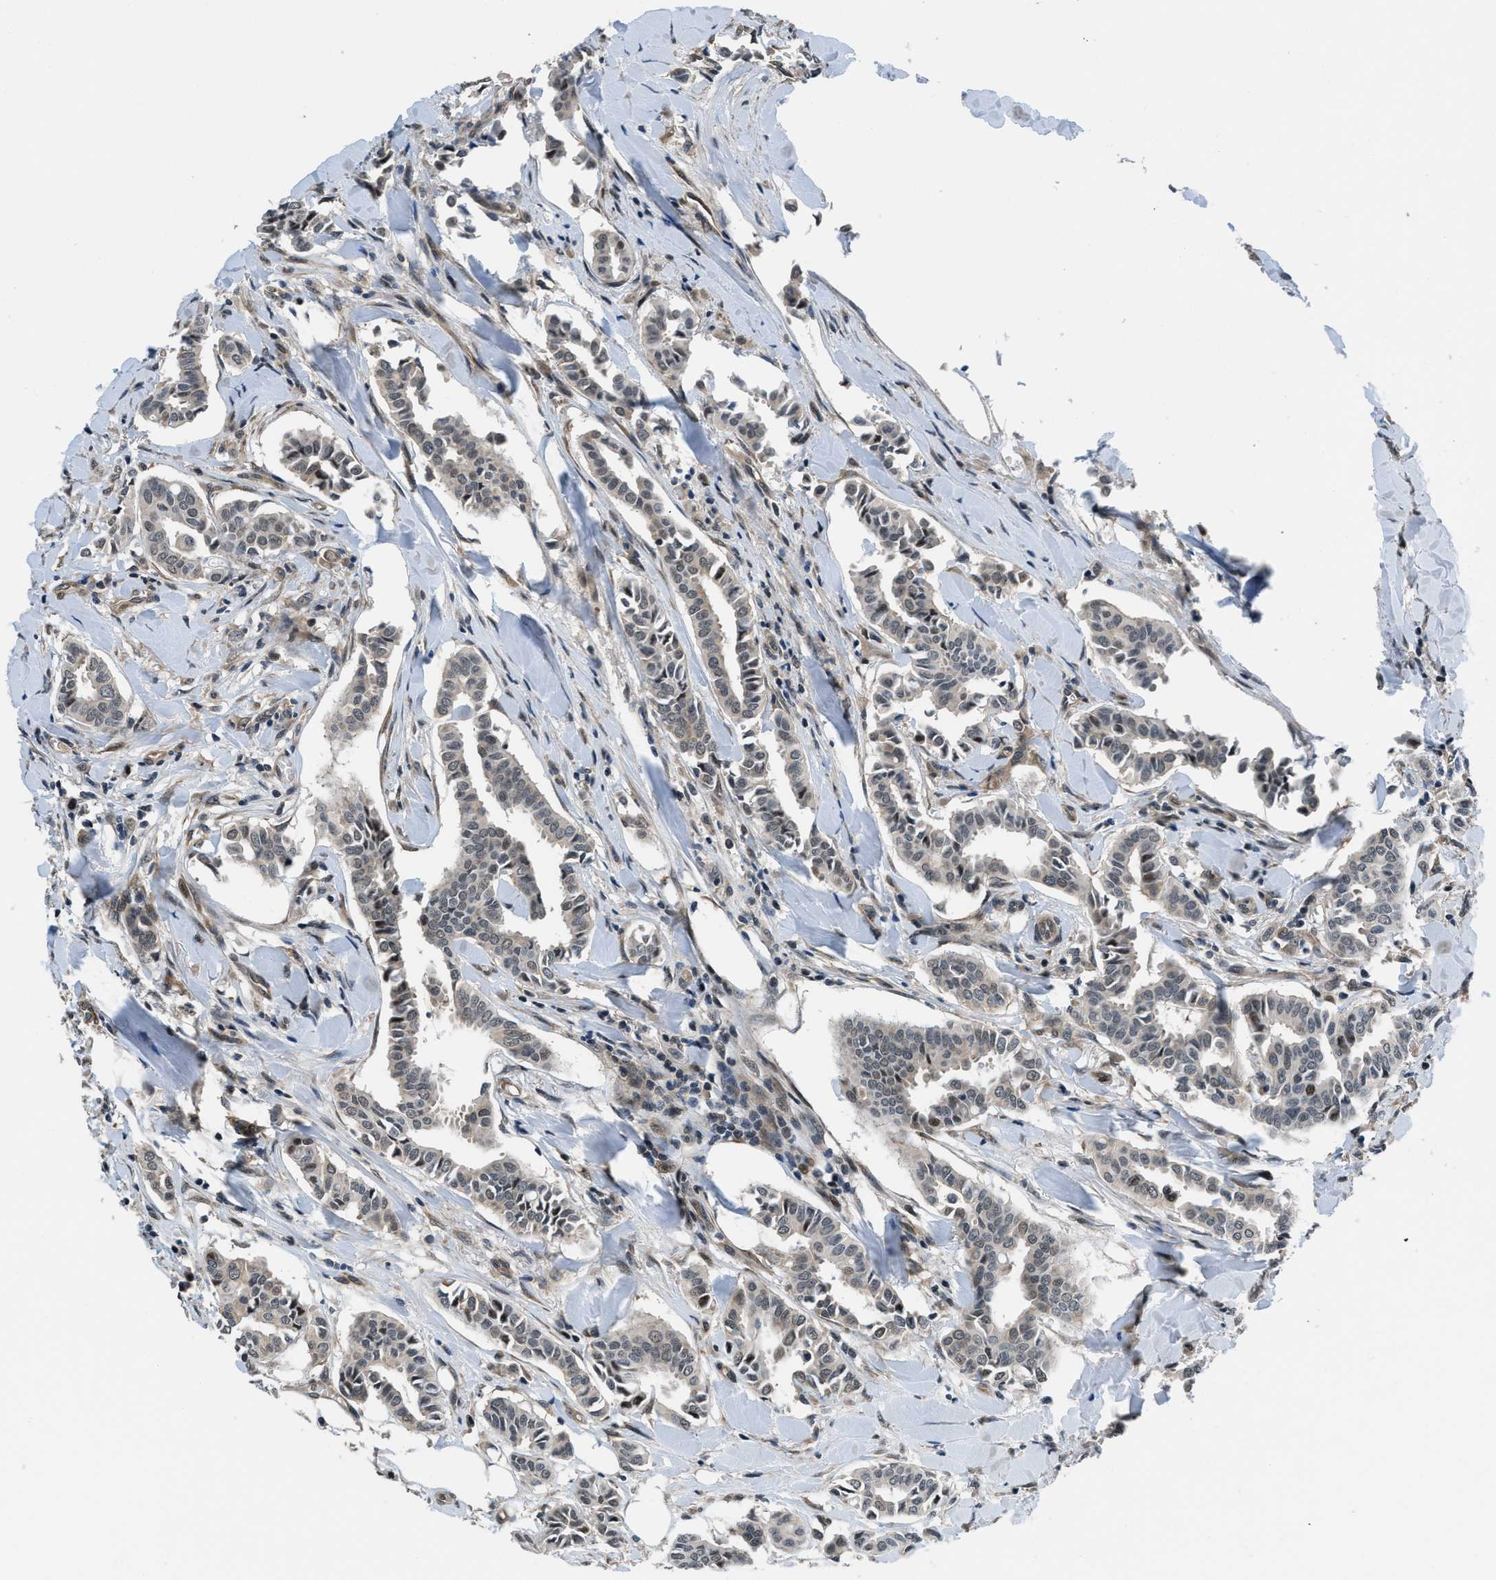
{"staining": {"intensity": "weak", "quantity": "<25%", "location": "cytoplasmic/membranous,nuclear"}, "tissue": "head and neck cancer", "cell_type": "Tumor cells", "image_type": "cancer", "snomed": [{"axis": "morphology", "description": "Adenocarcinoma, NOS"}, {"axis": "topography", "description": "Salivary gland"}, {"axis": "topography", "description": "Head-Neck"}], "caption": "Tumor cells are negative for brown protein staining in adenocarcinoma (head and neck).", "gene": "SETD5", "patient": {"sex": "female", "age": 59}}